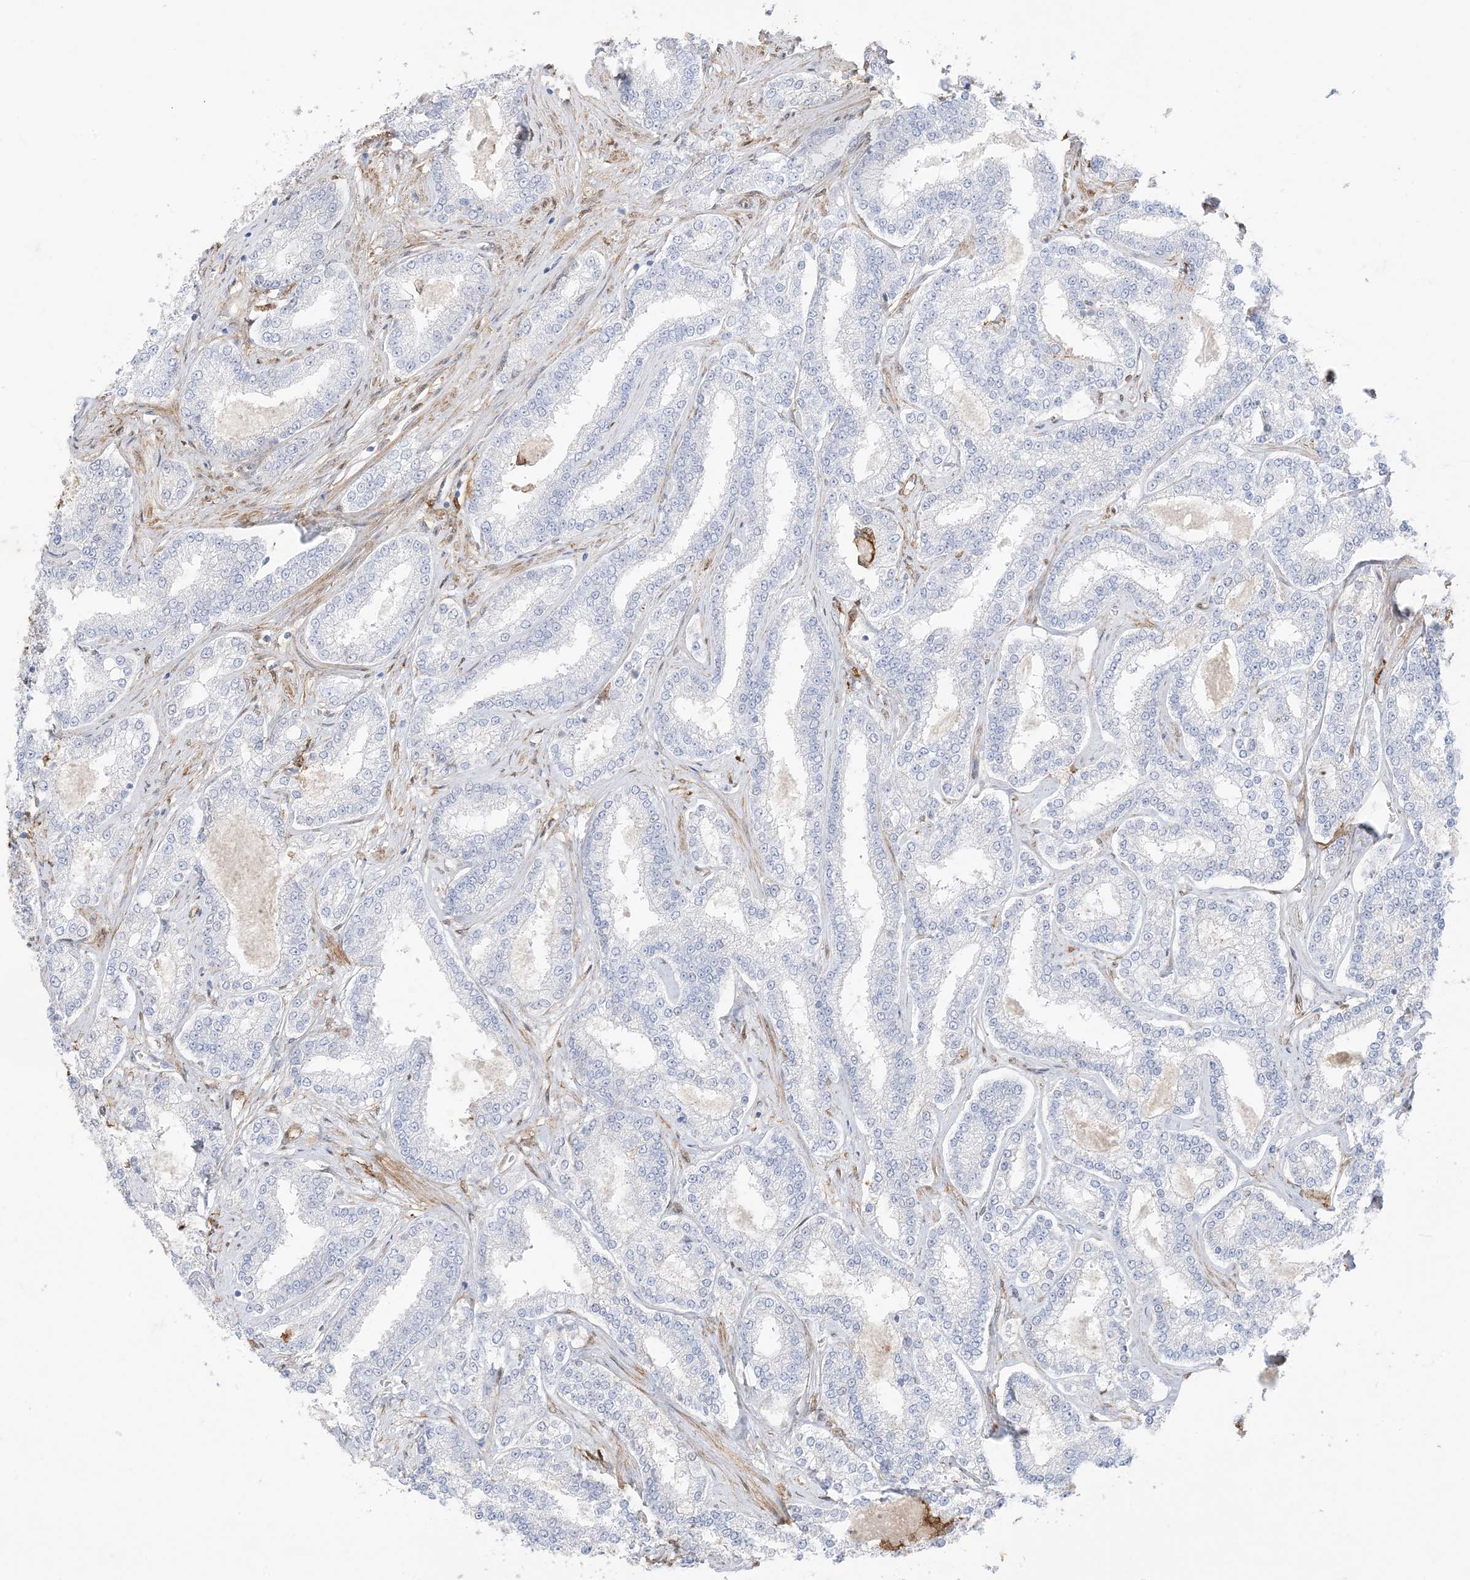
{"staining": {"intensity": "negative", "quantity": "none", "location": "none"}, "tissue": "prostate cancer", "cell_type": "Tumor cells", "image_type": "cancer", "snomed": [{"axis": "morphology", "description": "Normal tissue, NOS"}, {"axis": "morphology", "description": "Adenocarcinoma, High grade"}, {"axis": "topography", "description": "Prostate"}], "caption": "Prostate high-grade adenocarcinoma was stained to show a protein in brown. There is no significant staining in tumor cells.", "gene": "GSN", "patient": {"sex": "male", "age": 83}}